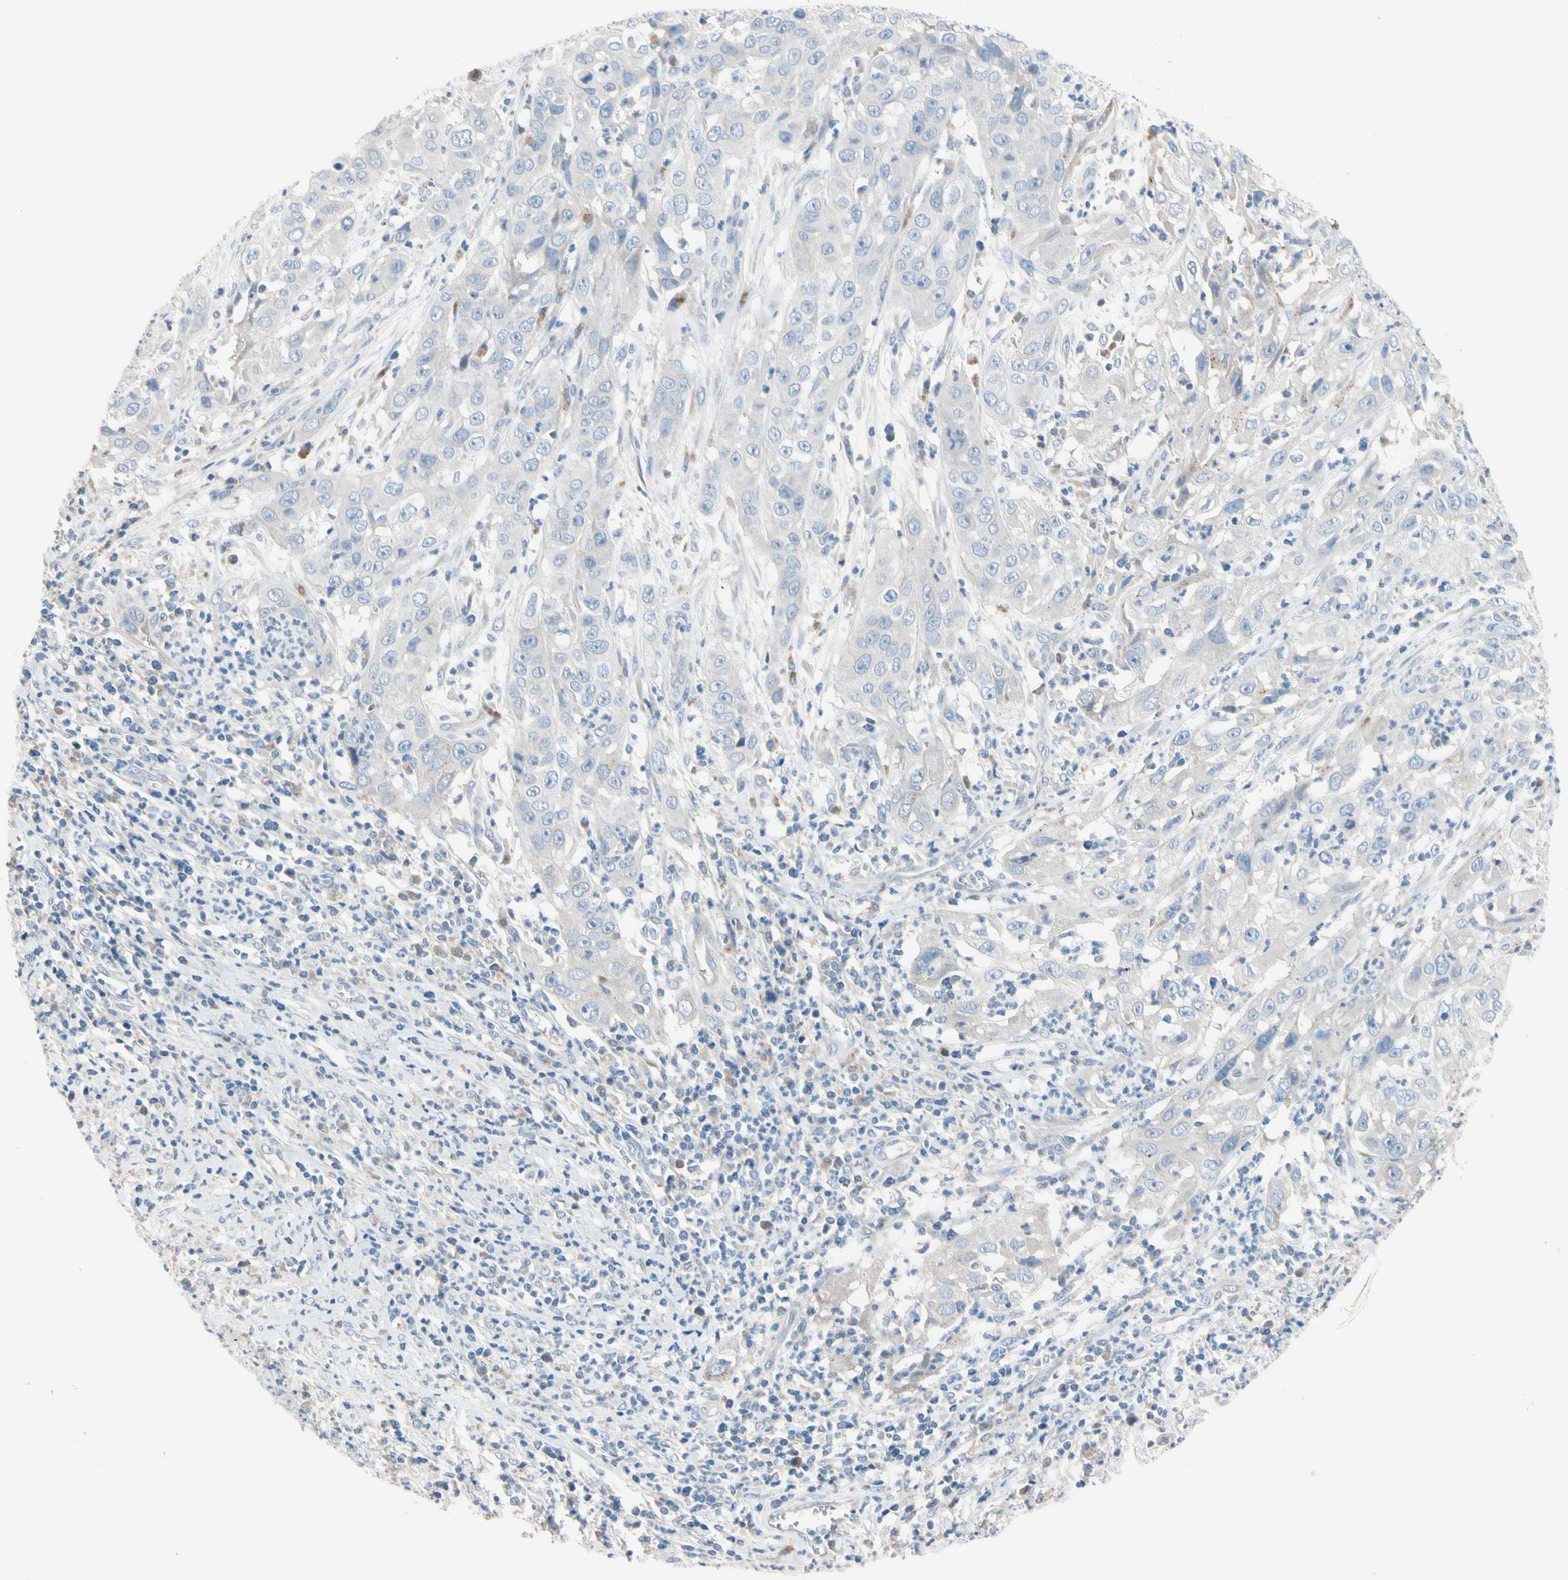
{"staining": {"intensity": "negative", "quantity": "none", "location": "none"}, "tissue": "cervical cancer", "cell_type": "Tumor cells", "image_type": "cancer", "snomed": [{"axis": "morphology", "description": "Squamous cell carcinoma, NOS"}, {"axis": "topography", "description": "Cervix"}], "caption": "High power microscopy micrograph of an immunohistochemistry photomicrograph of squamous cell carcinoma (cervical), revealing no significant positivity in tumor cells.", "gene": "CASQ1", "patient": {"sex": "female", "age": 32}}